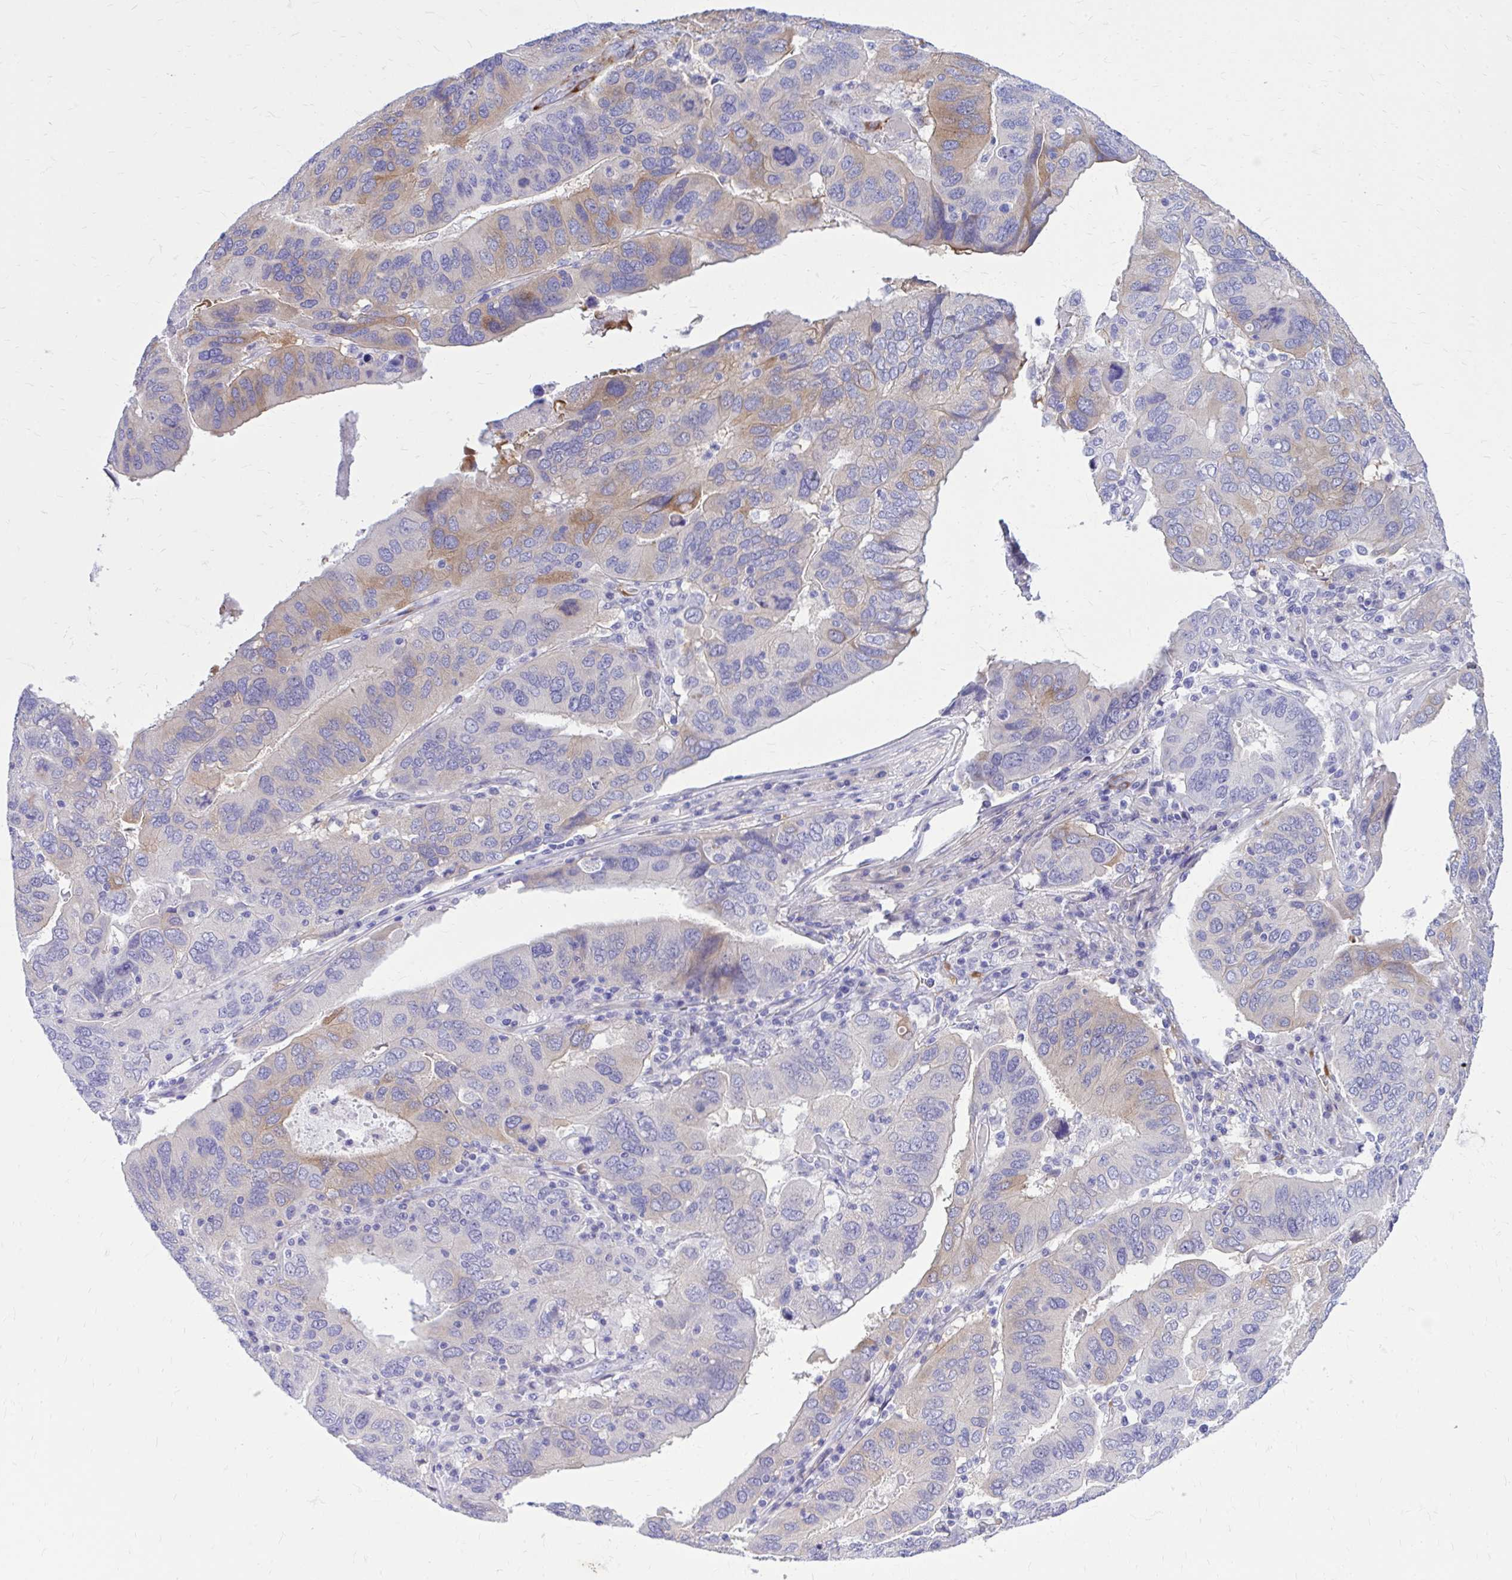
{"staining": {"intensity": "weak", "quantity": "<25%", "location": "cytoplasmic/membranous"}, "tissue": "ovarian cancer", "cell_type": "Tumor cells", "image_type": "cancer", "snomed": [{"axis": "morphology", "description": "Cystadenocarcinoma, serous, NOS"}, {"axis": "topography", "description": "Ovary"}], "caption": "Ovarian serous cystadenocarcinoma stained for a protein using immunohistochemistry (IHC) exhibits no staining tumor cells.", "gene": "EPB41L1", "patient": {"sex": "female", "age": 79}}